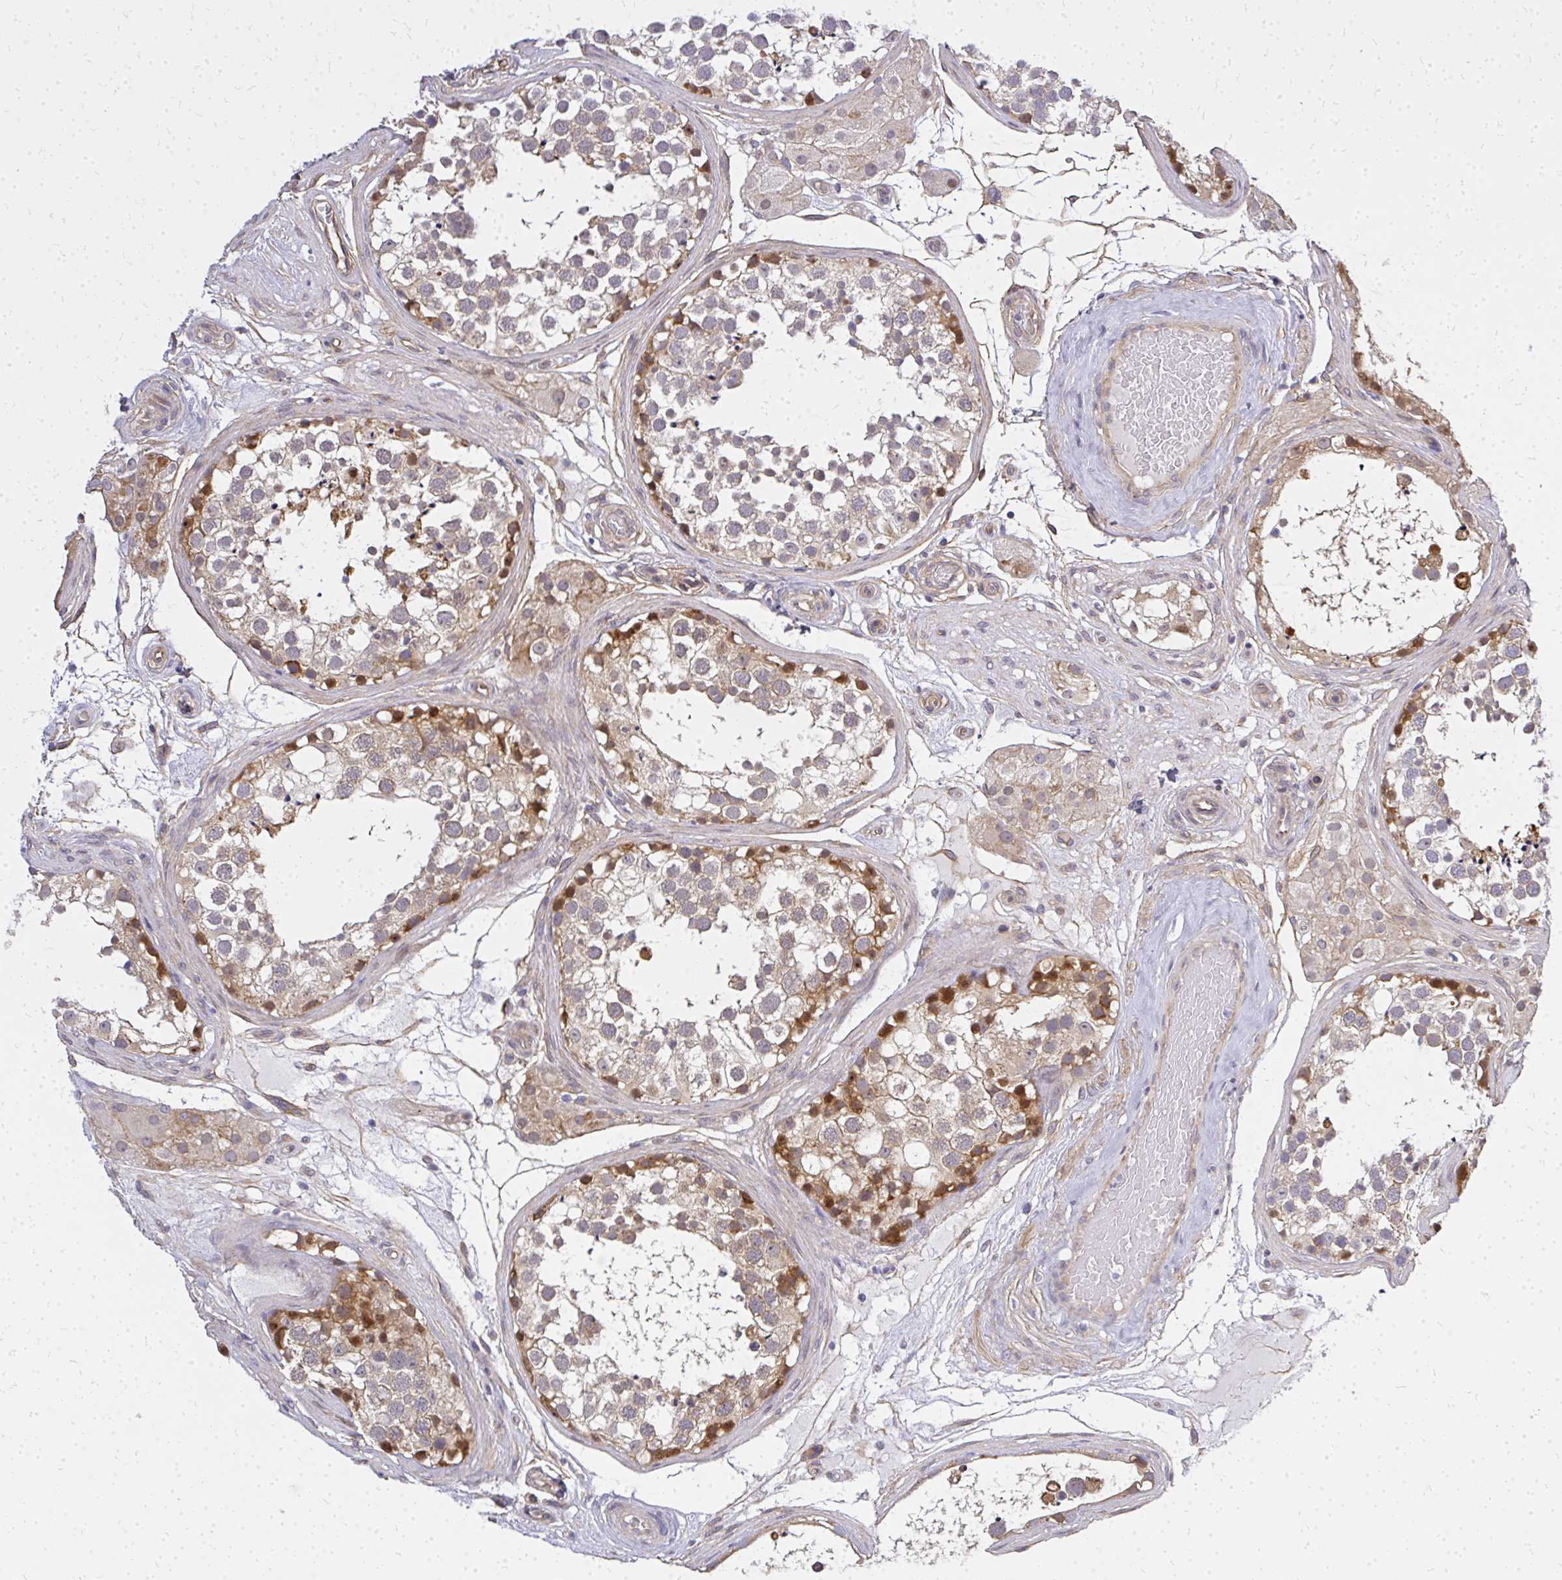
{"staining": {"intensity": "moderate", "quantity": "<25%", "location": "cytoplasmic/membranous"}, "tissue": "testis", "cell_type": "Cells in seminiferous ducts", "image_type": "normal", "snomed": [{"axis": "morphology", "description": "Normal tissue, NOS"}, {"axis": "morphology", "description": "Seminoma, NOS"}, {"axis": "topography", "description": "Testis"}], "caption": "Immunohistochemical staining of unremarkable testis exhibits <25% levels of moderate cytoplasmic/membranous protein expression in approximately <25% of cells in seminiferous ducts.", "gene": "ENSG00000258472", "patient": {"sex": "male", "age": 65}}